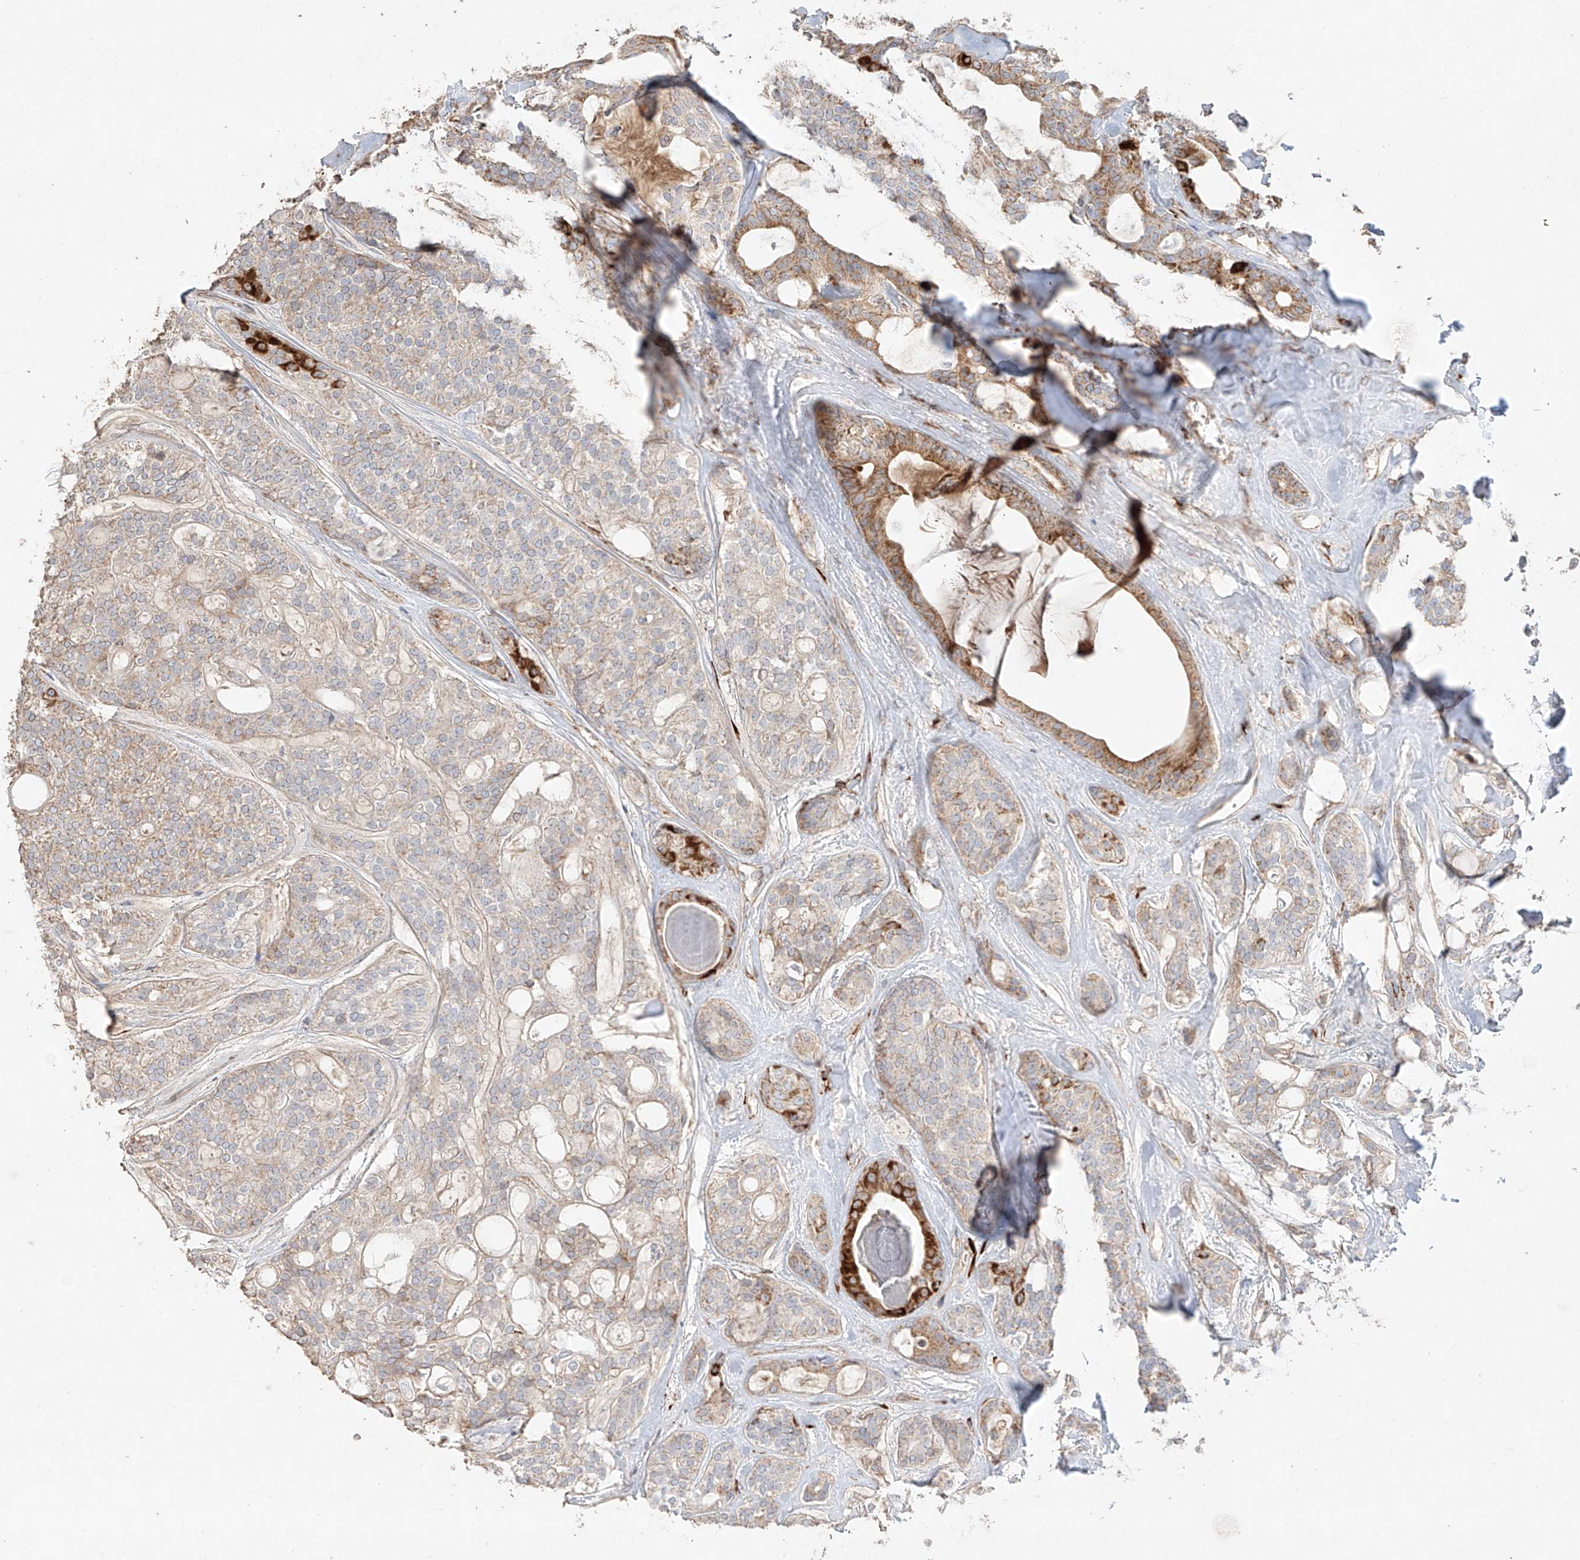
{"staining": {"intensity": "moderate", "quantity": "<25%", "location": "cytoplasmic/membranous"}, "tissue": "head and neck cancer", "cell_type": "Tumor cells", "image_type": "cancer", "snomed": [{"axis": "morphology", "description": "Adenocarcinoma, NOS"}, {"axis": "topography", "description": "Head-Neck"}], "caption": "Head and neck cancer (adenocarcinoma) stained for a protein exhibits moderate cytoplasmic/membranous positivity in tumor cells. (Brightfield microscopy of DAB IHC at high magnification).", "gene": "COLGALT2", "patient": {"sex": "male", "age": 66}}